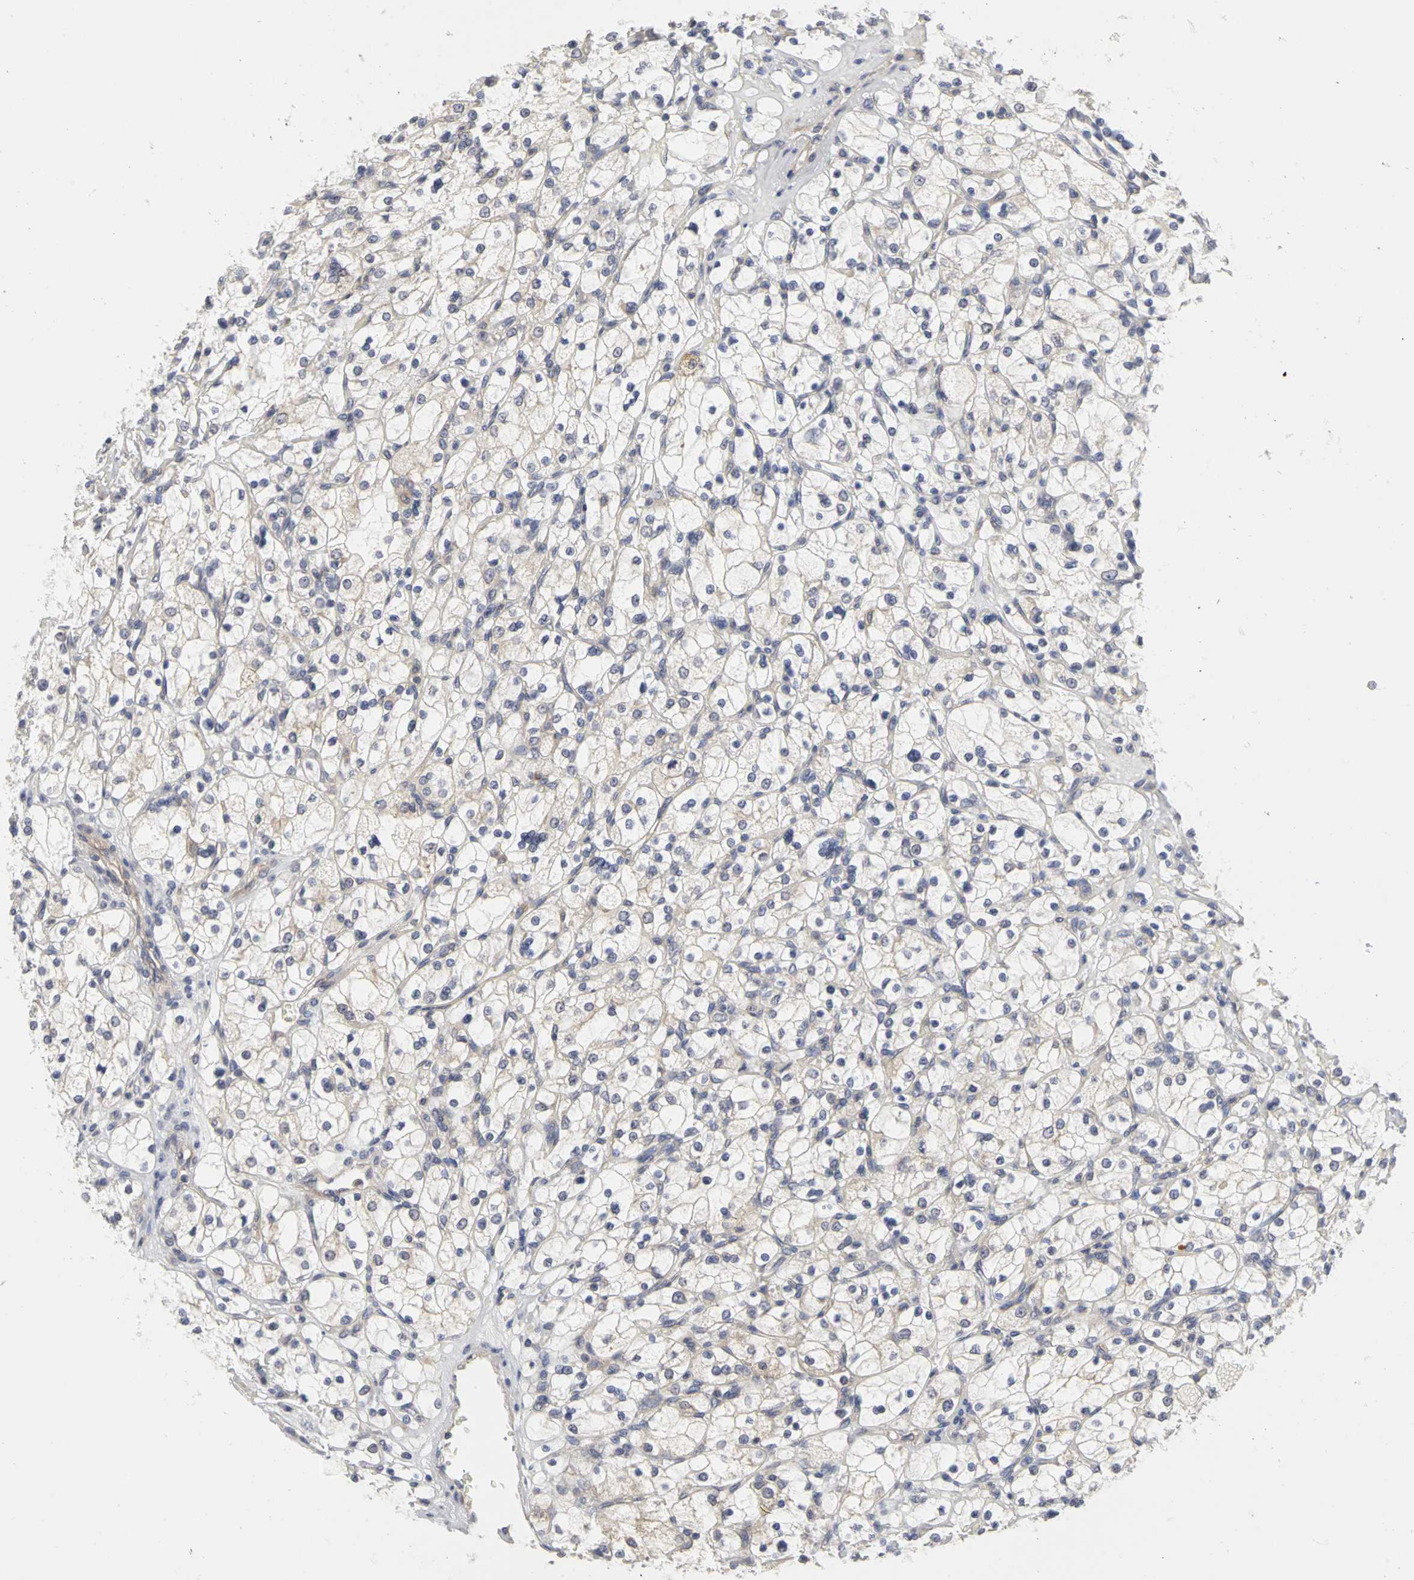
{"staining": {"intensity": "negative", "quantity": "none", "location": "none"}, "tissue": "renal cancer", "cell_type": "Tumor cells", "image_type": "cancer", "snomed": [{"axis": "morphology", "description": "Adenocarcinoma, NOS"}, {"axis": "topography", "description": "Kidney"}], "caption": "Micrograph shows no significant protein expression in tumor cells of renal cancer.", "gene": "IRAK1", "patient": {"sex": "female", "age": 83}}